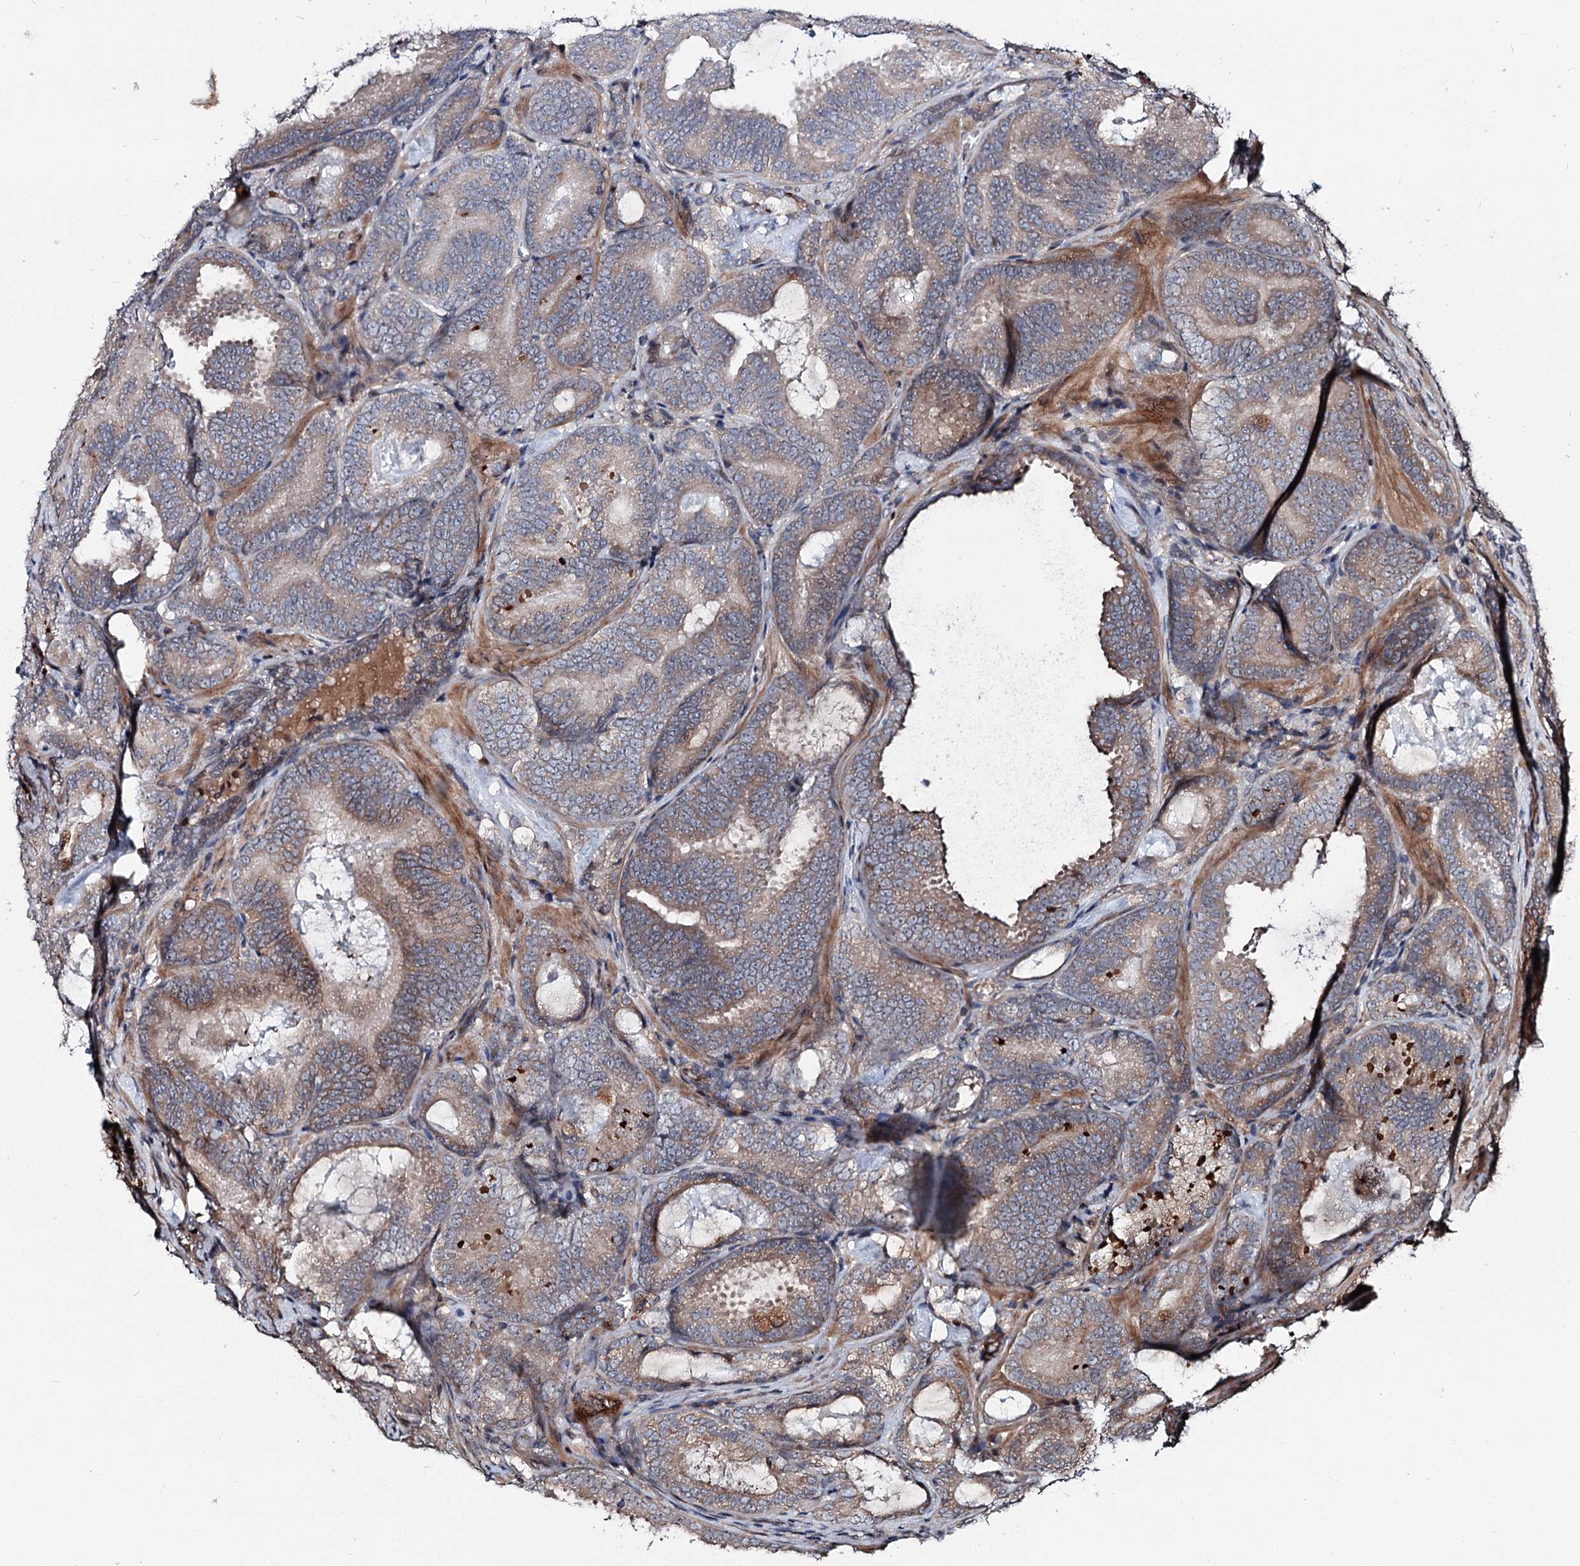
{"staining": {"intensity": "weak", "quantity": "25%-75%", "location": "cytoplasmic/membranous"}, "tissue": "prostate cancer", "cell_type": "Tumor cells", "image_type": "cancer", "snomed": [{"axis": "morphology", "description": "Adenocarcinoma, Low grade"}, {"axis": "topography", "description": "Prostate"}], "caption": "Protein positivity by immunohistochemistry shows weak cytoplasmic/membranous staining in about 25%-75% of tumor cells in prostate cancer. Nuclei are stained in blue.", "gene": "PTDSS2", "patient": {"sex": "male", "age": 60}}